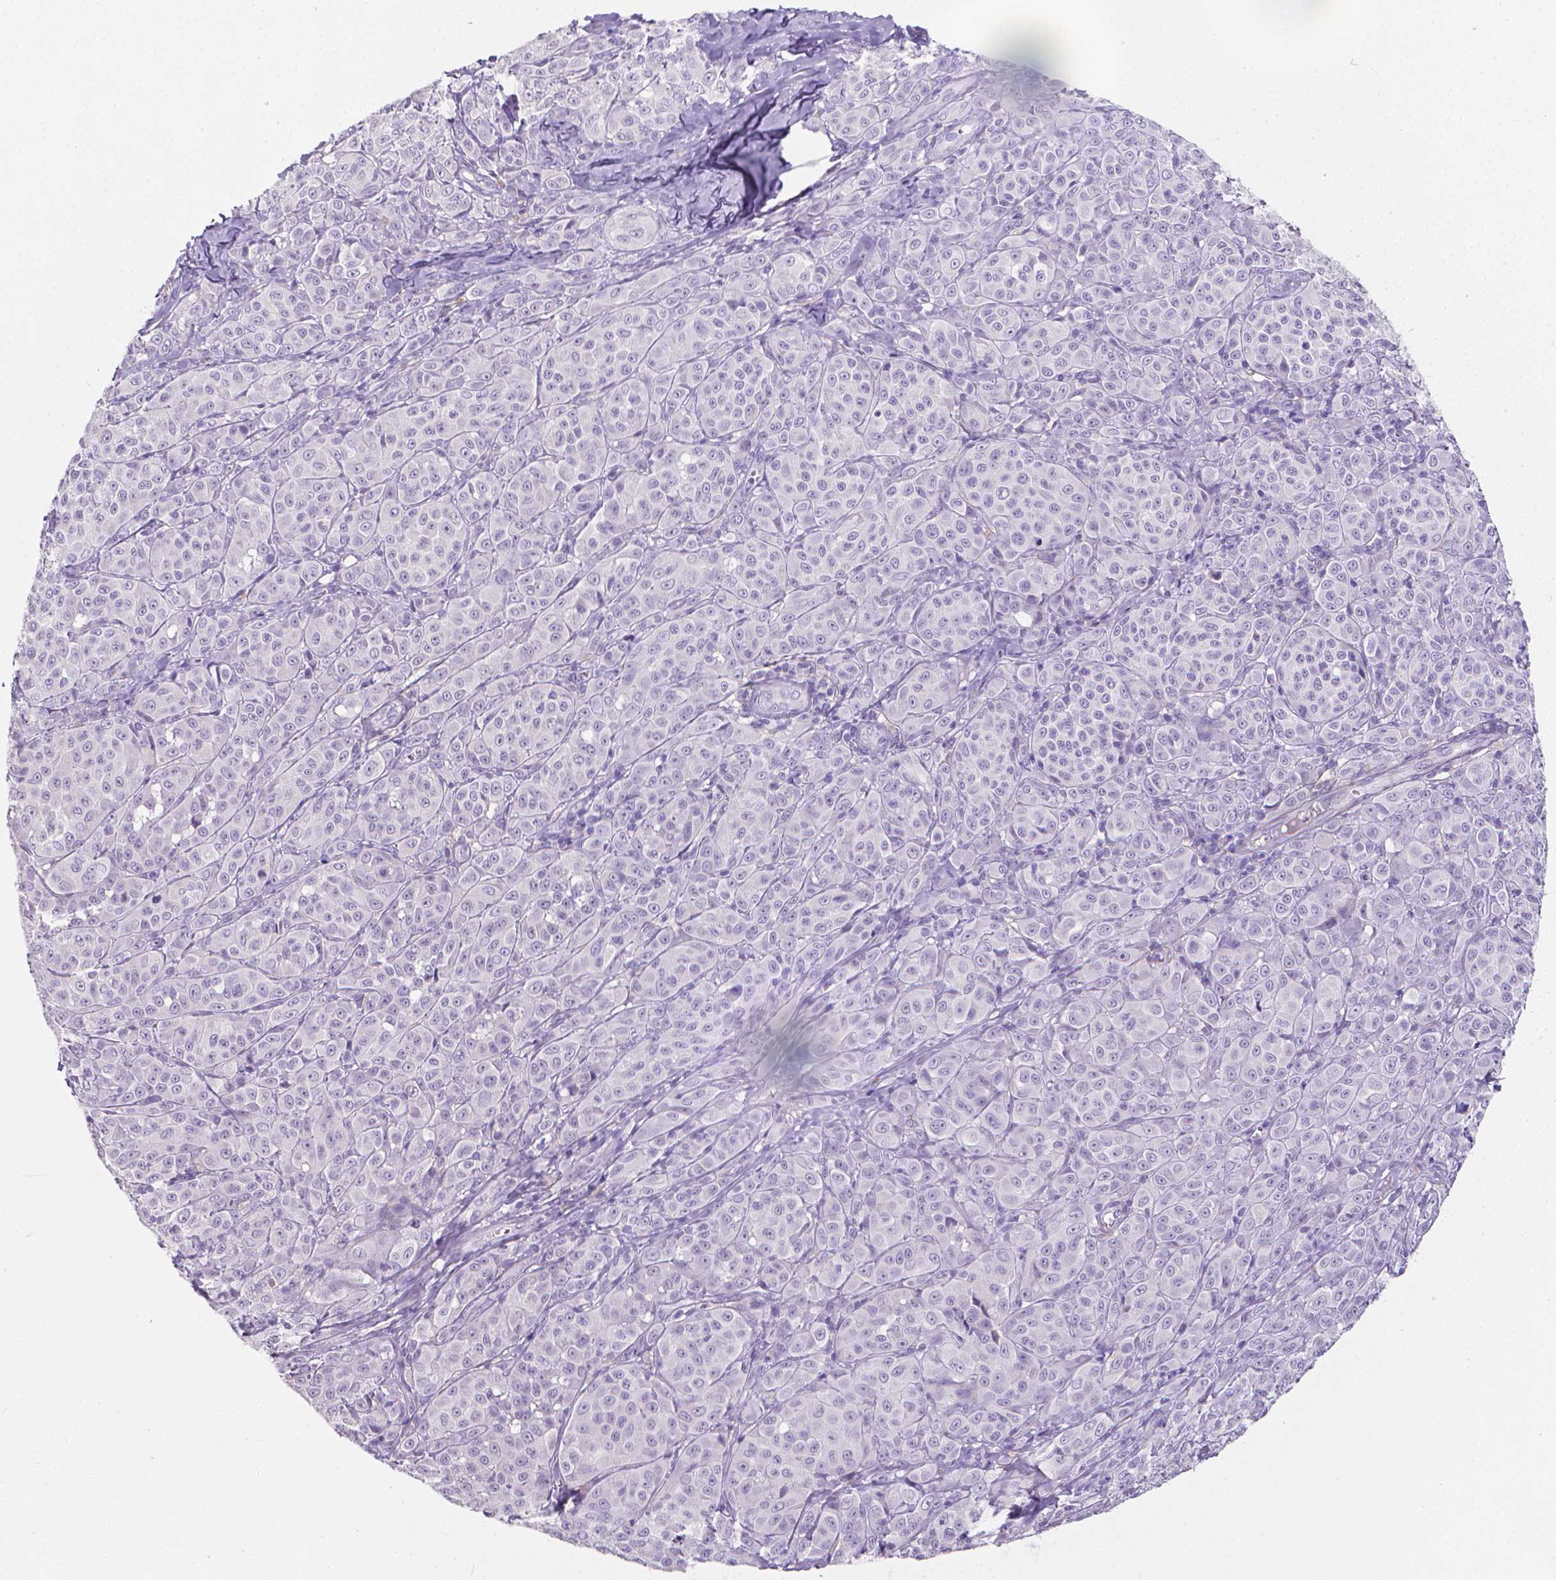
{"staining": {"intensity": "negative", "quantity": "none", "location": "none"}, "tissue": "melanoma", "cell_type": "Tumor cells", "image_type": "cancer", "snomed": [{"axis": "morphology", "description": "Malignant melanoma, NOS"}, {"axis": "topography", "description": "Skin"}], "caption": "Immunohistochemistry (IHC) micrograph of melanoma stained for a protein (brown), which reveals no expression in tumor cells.", "gene": "XPNPEP2", "patient": {"sex": "male", "age": 89}}